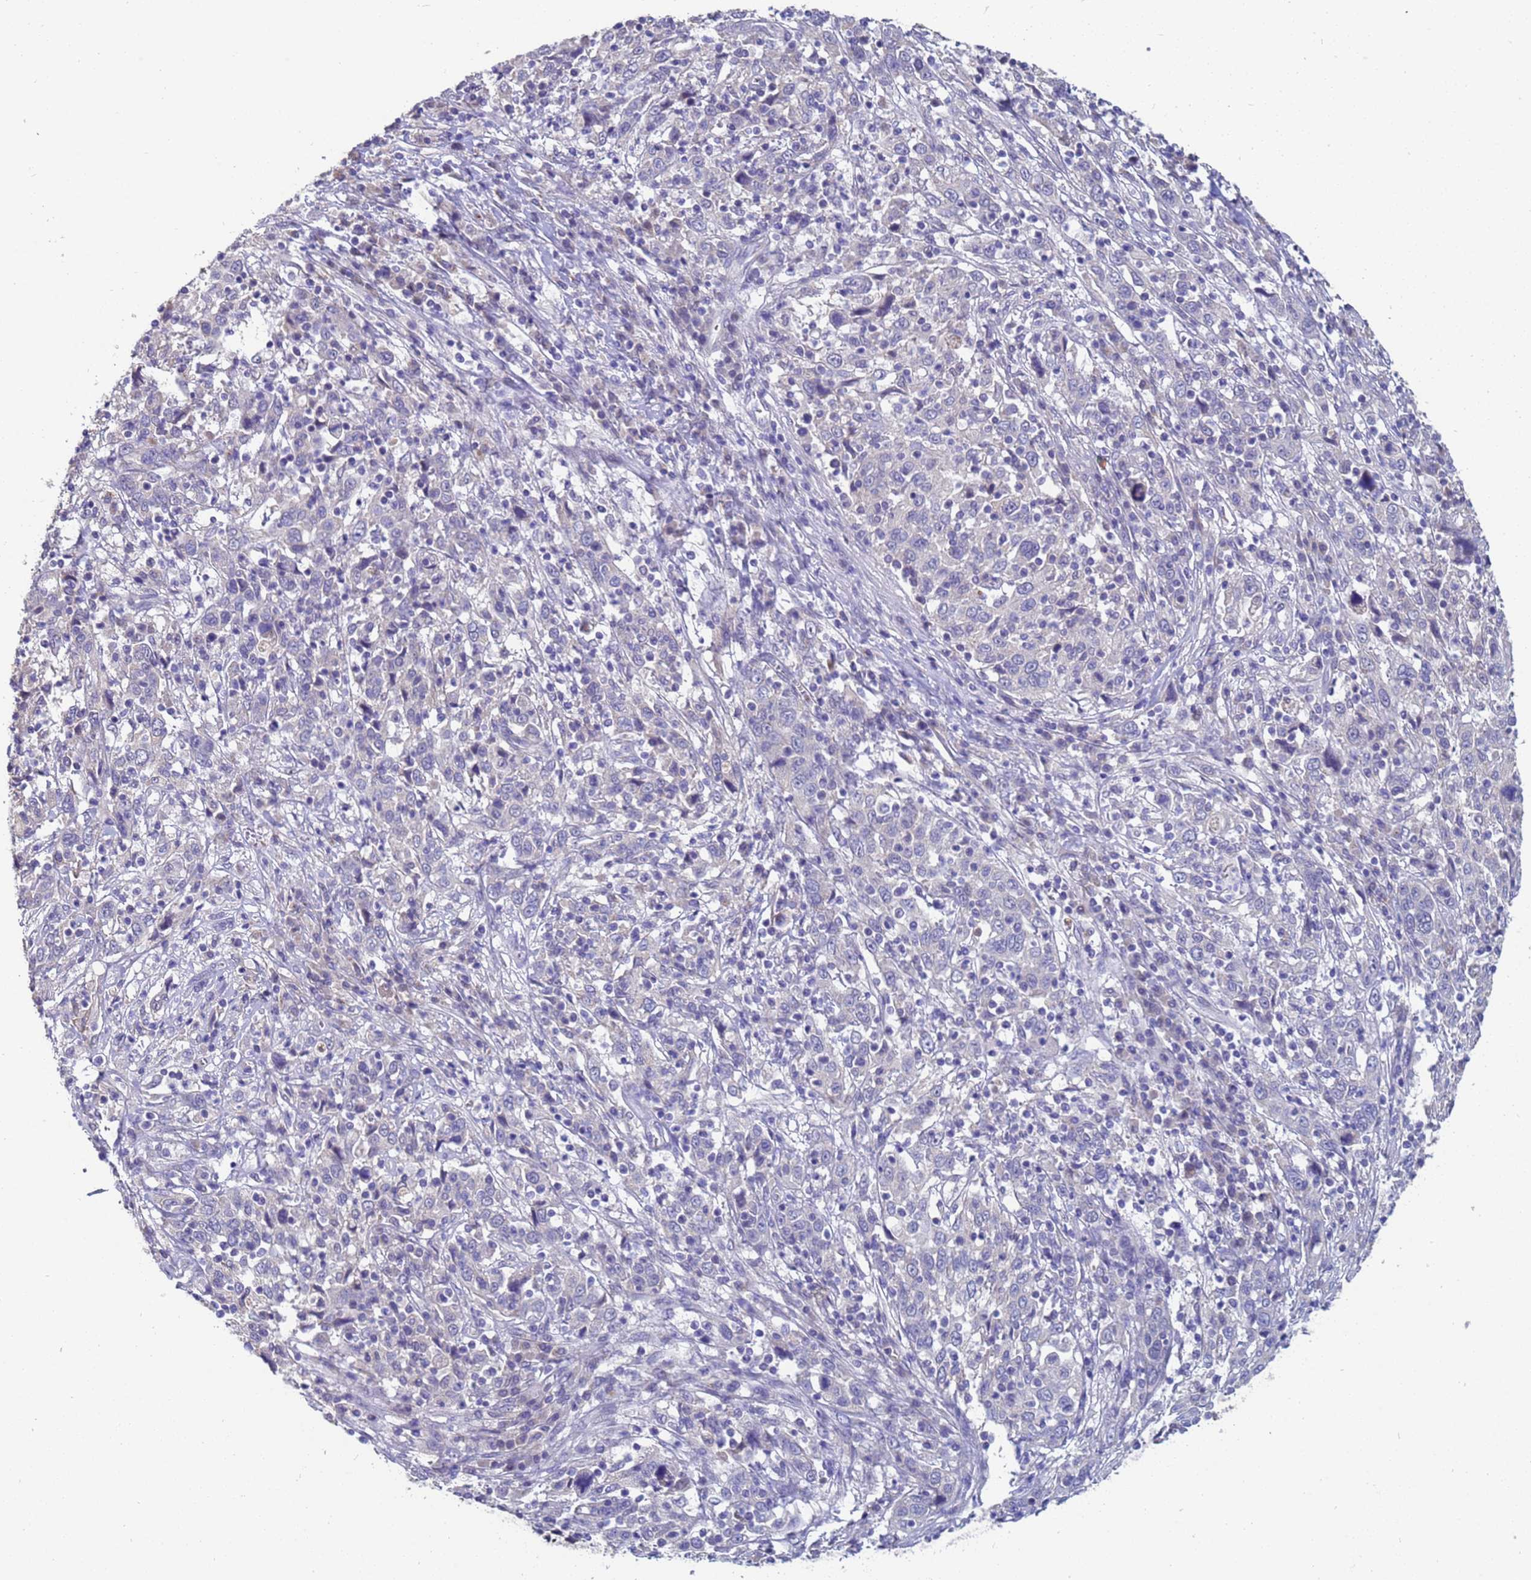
{"staining": {"intensity": "negative", "quantity": "none", "location": "none"}, "tissue": "cervical cancer", "cell_type": "Tumor cells", "image_type": "cancer", "snomed": [{"axis": "morphology", "description": "Squamous cell carcinoma, NOS"}, {"axis": "topography", "description": "Cervix"}], "caption": "A histopathology image of human cervical cancer is negative for staining in tumor cells.", "gene": "IHO1", "patient": {"sex": "female", "age": 46}}